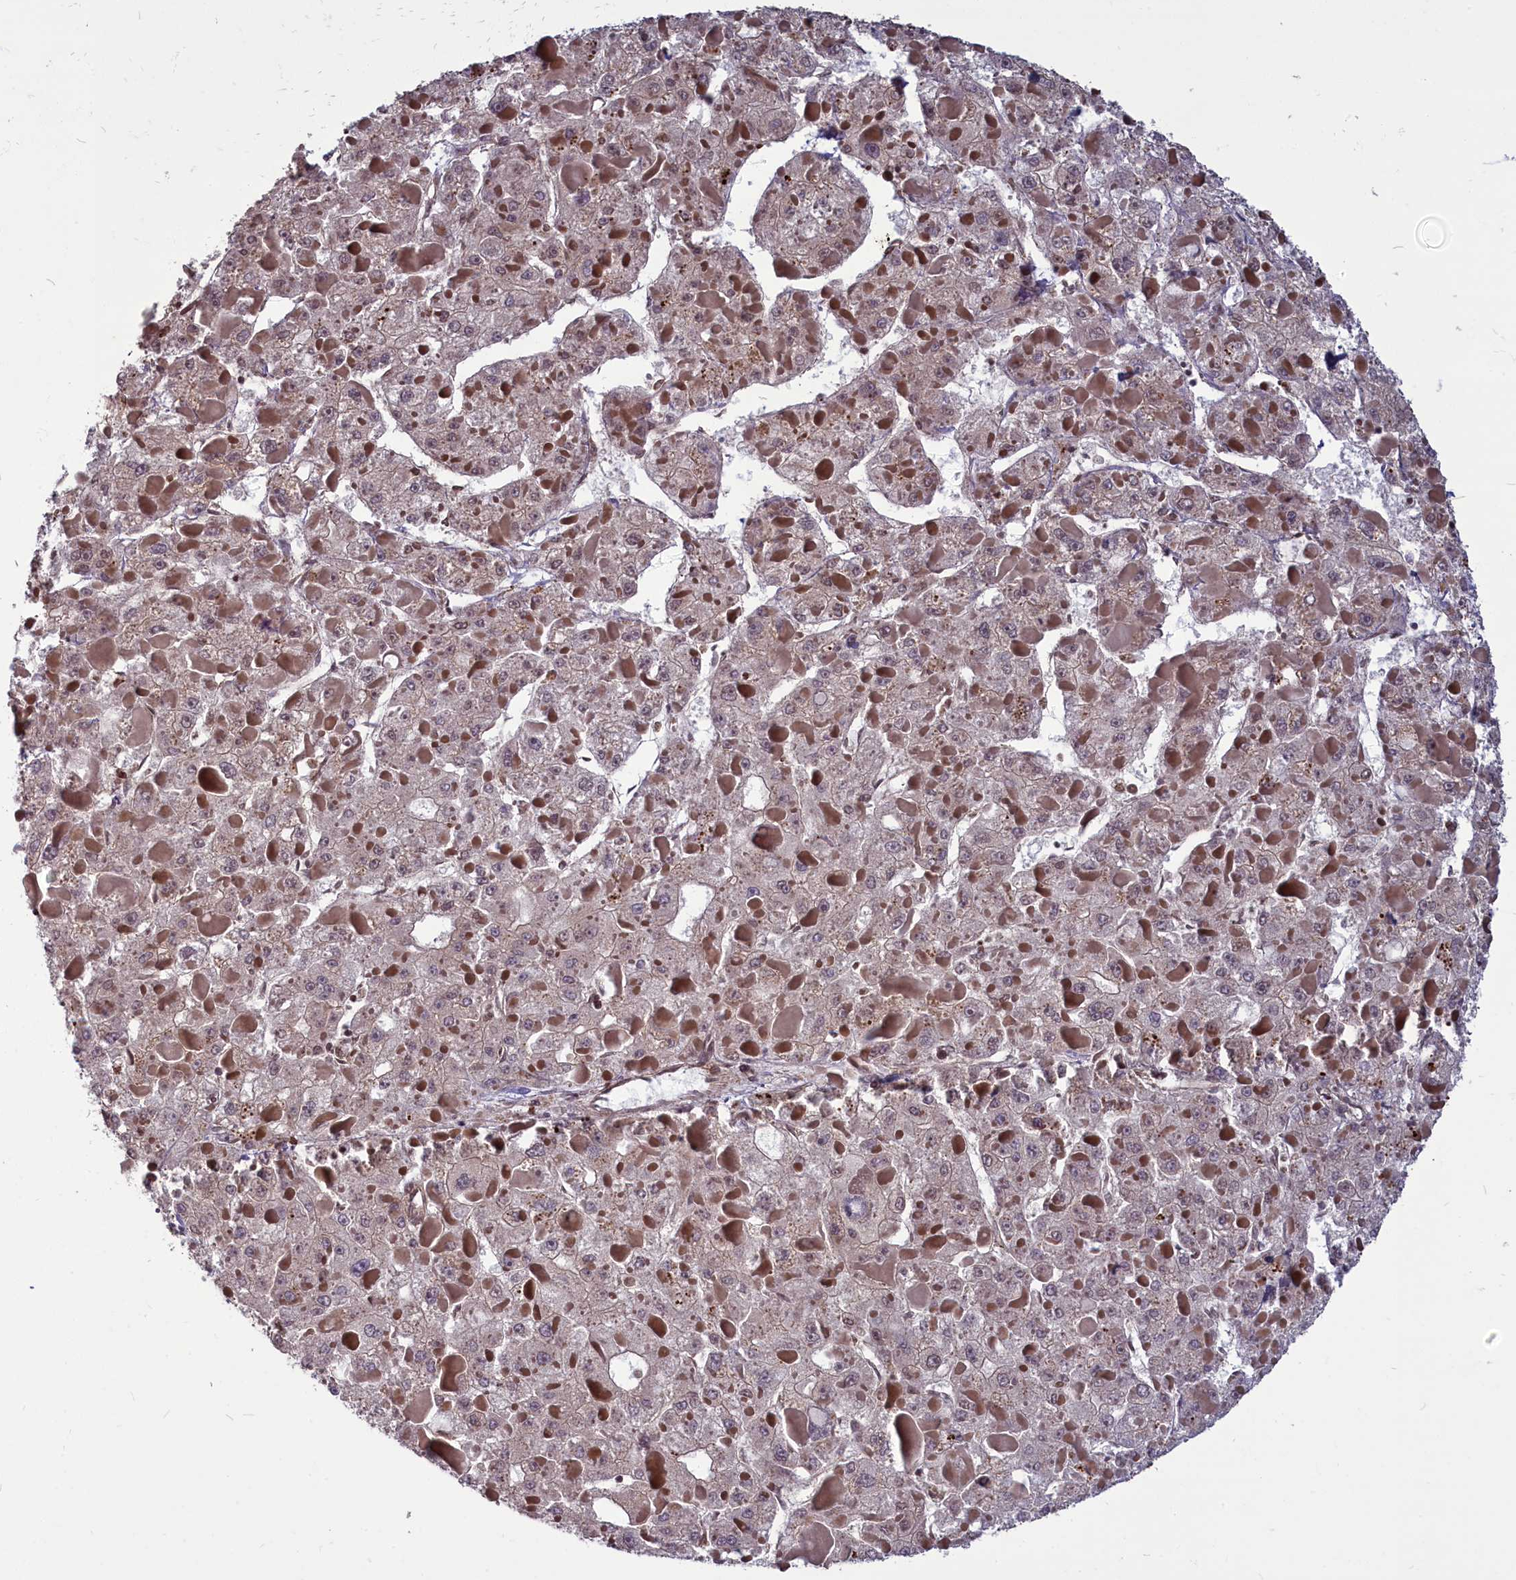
{"staining": {"intensity": "negative", "quantity": "none", "location": "none"}, "tissue": "liver cancer", "cell_type": "Tumor cells", "image_type": "cancer", "snomed": [{"axis": "morphology", "description": "Carcinoma, Hepatocellular, NOS"}, {"axis": "topography", "description": "Liver"}], "caption": "Immunohistochemistry of liver hepatocellular carcinoma displays no staining in tumor cells.", "gene": "MYCBP", "patient": {"sex": "female", "age": 73}}